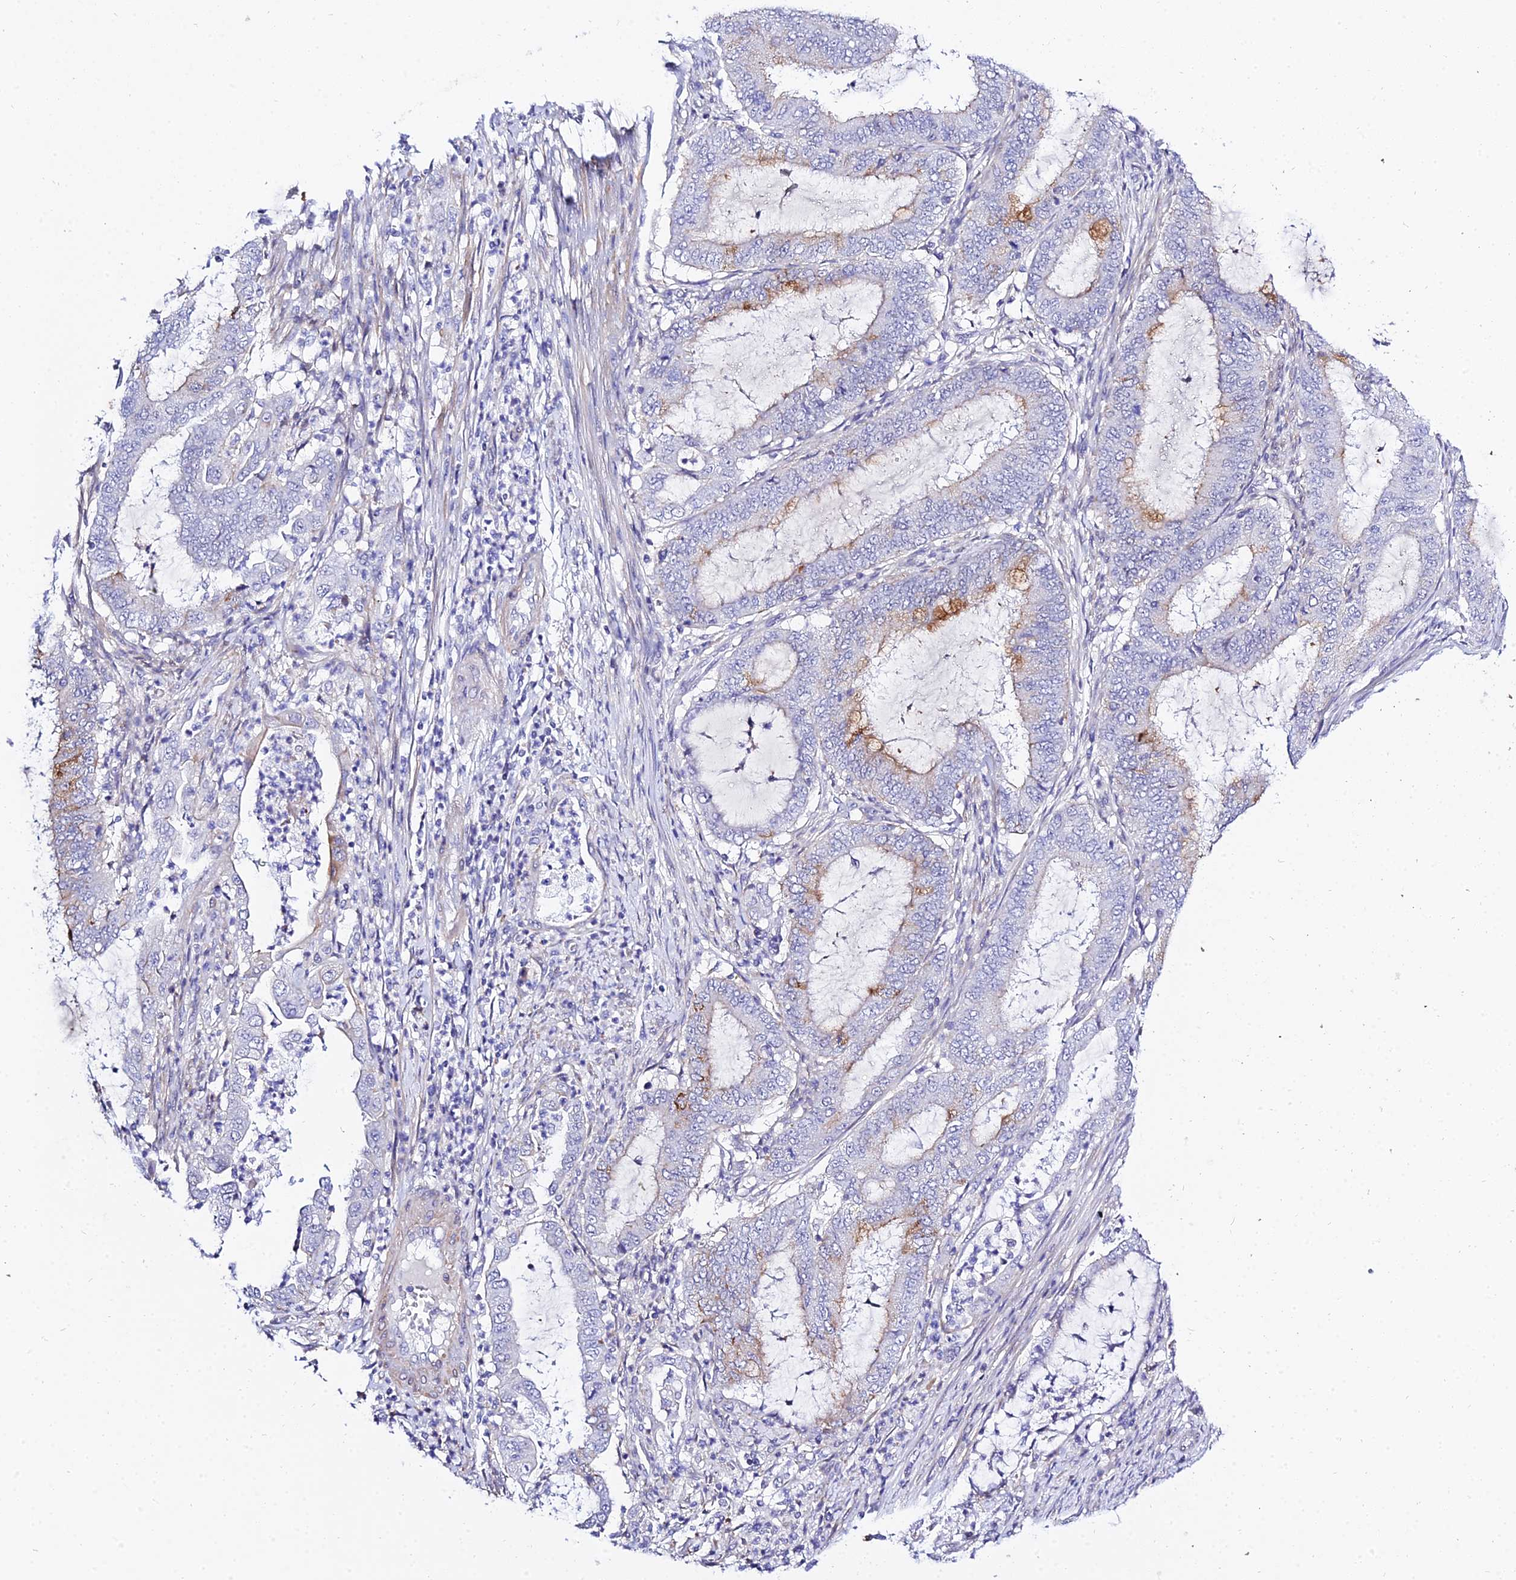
{"staining": {"intensity": "negative", "quantity": "none", "location": "none"}, "tissue": "endometrial cancer", "cell_type": "Tumor cells", "image_type": "cancer", "snomed": [{"axis": "morphology", "description": "Adenocarcinoma, NOS"}, {"axis": "topography", "description": "Endometrium"}], "caption": "Protein analysis of endometrial cancer (adenocarcinoma) displays no significant expression in tumor cells. (Stains: DAB (3,3'-diaminobenzidine) immunohistochemistry with hematoxylin counter stain, Microscopy: brightfield microscopy at high magnification).", "gene": "ZNF628", "patient": {"sex": "female", "age": 51}}